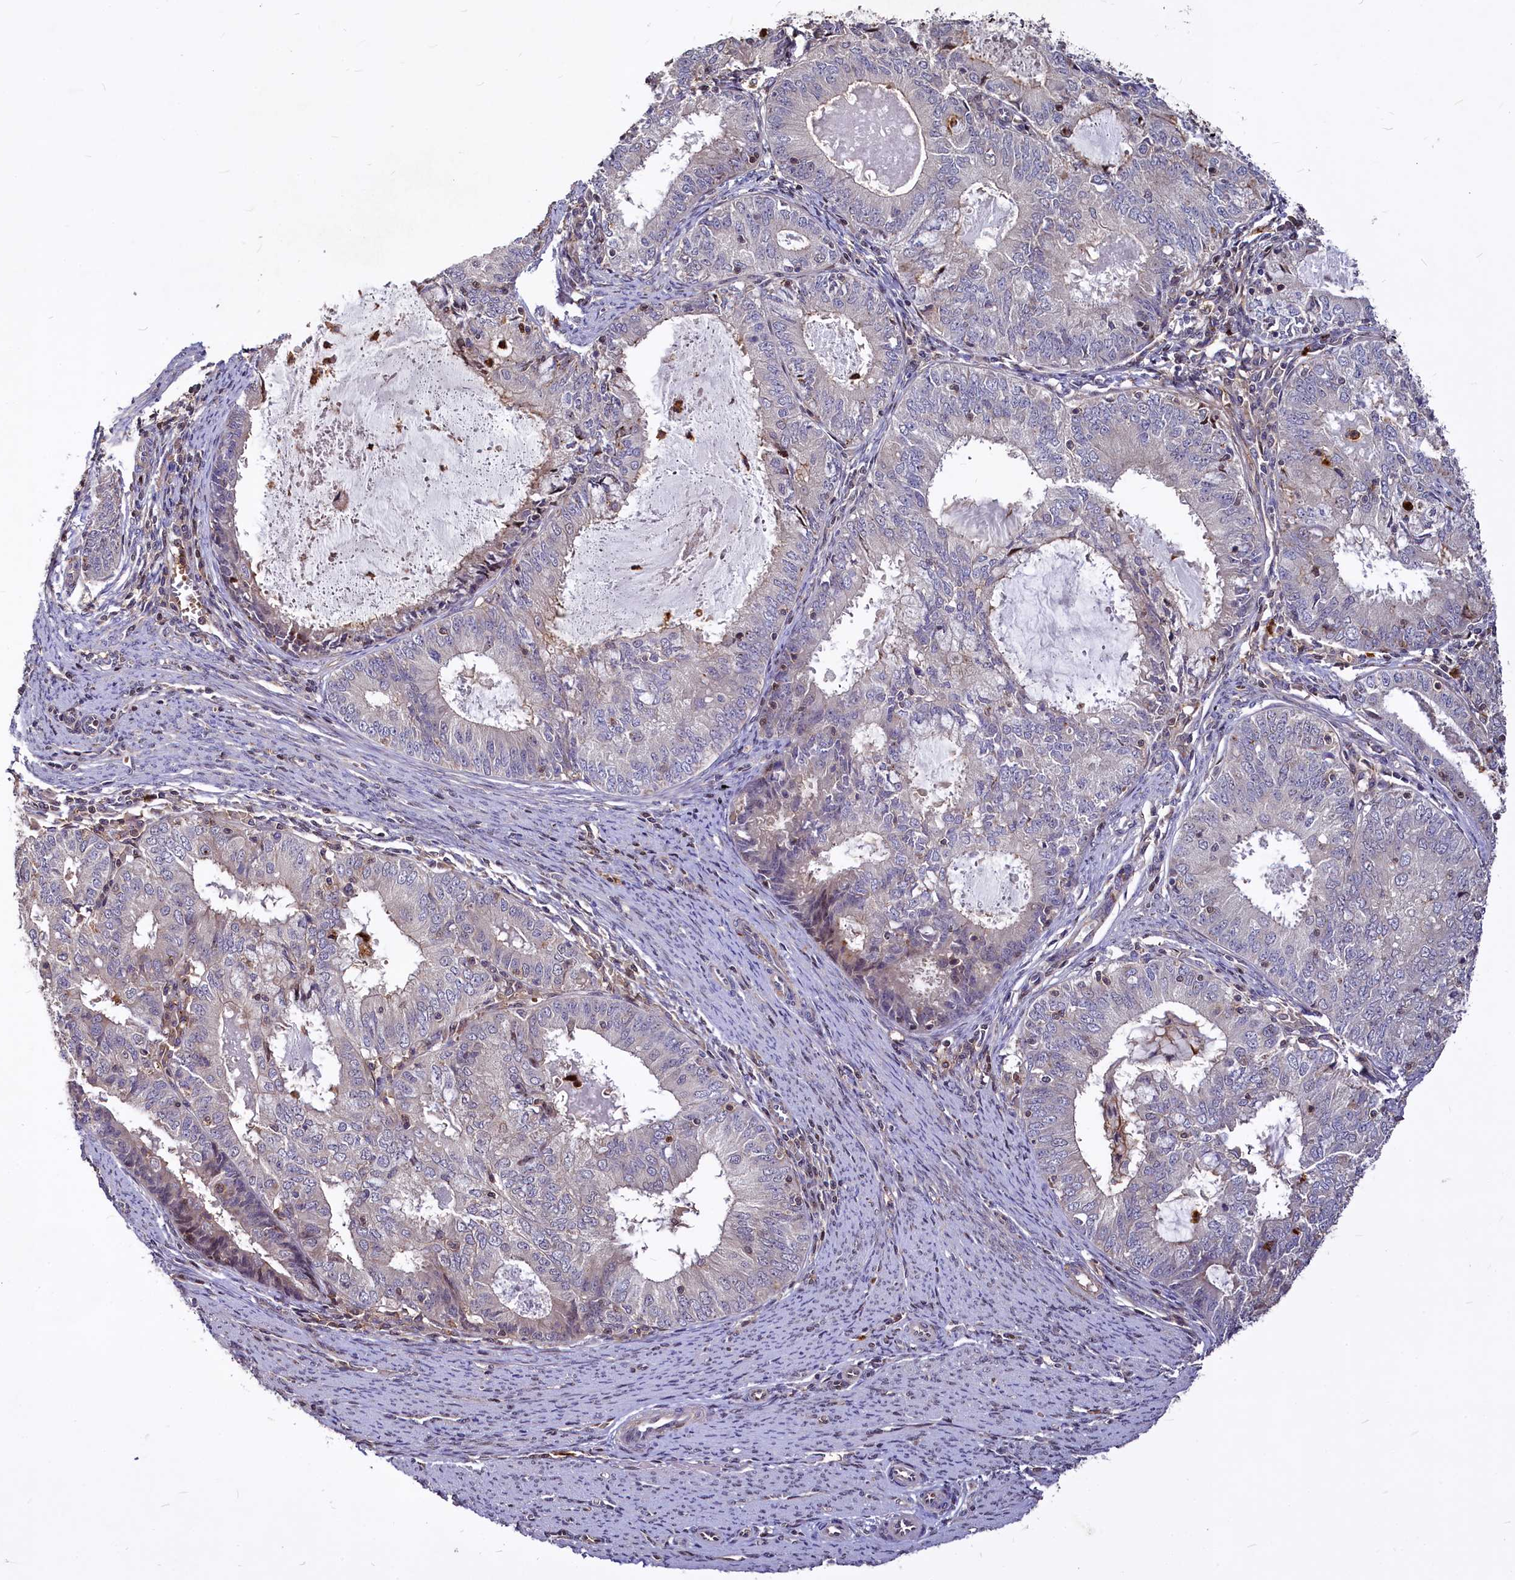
{"staining": {"intensity": "negative", "quantity": "none", "location": "none"}, "tissue": "endometrial cancer", "cell_type": "Tumor cells", "image_type": "cancer", "snomed": [{"axis": "morphology", "description": "Adenocarcinoma, NOS"}, {"axis": "topography", "description": "Endometrium"}], "caption": "Immunohistochemistry image of adenocarcinoma (endometrial) stained for a protein (brown), which shows no staining in tumor cells.", "gene": "ATG101", "patient": {"sex": "female", "age": 57}}